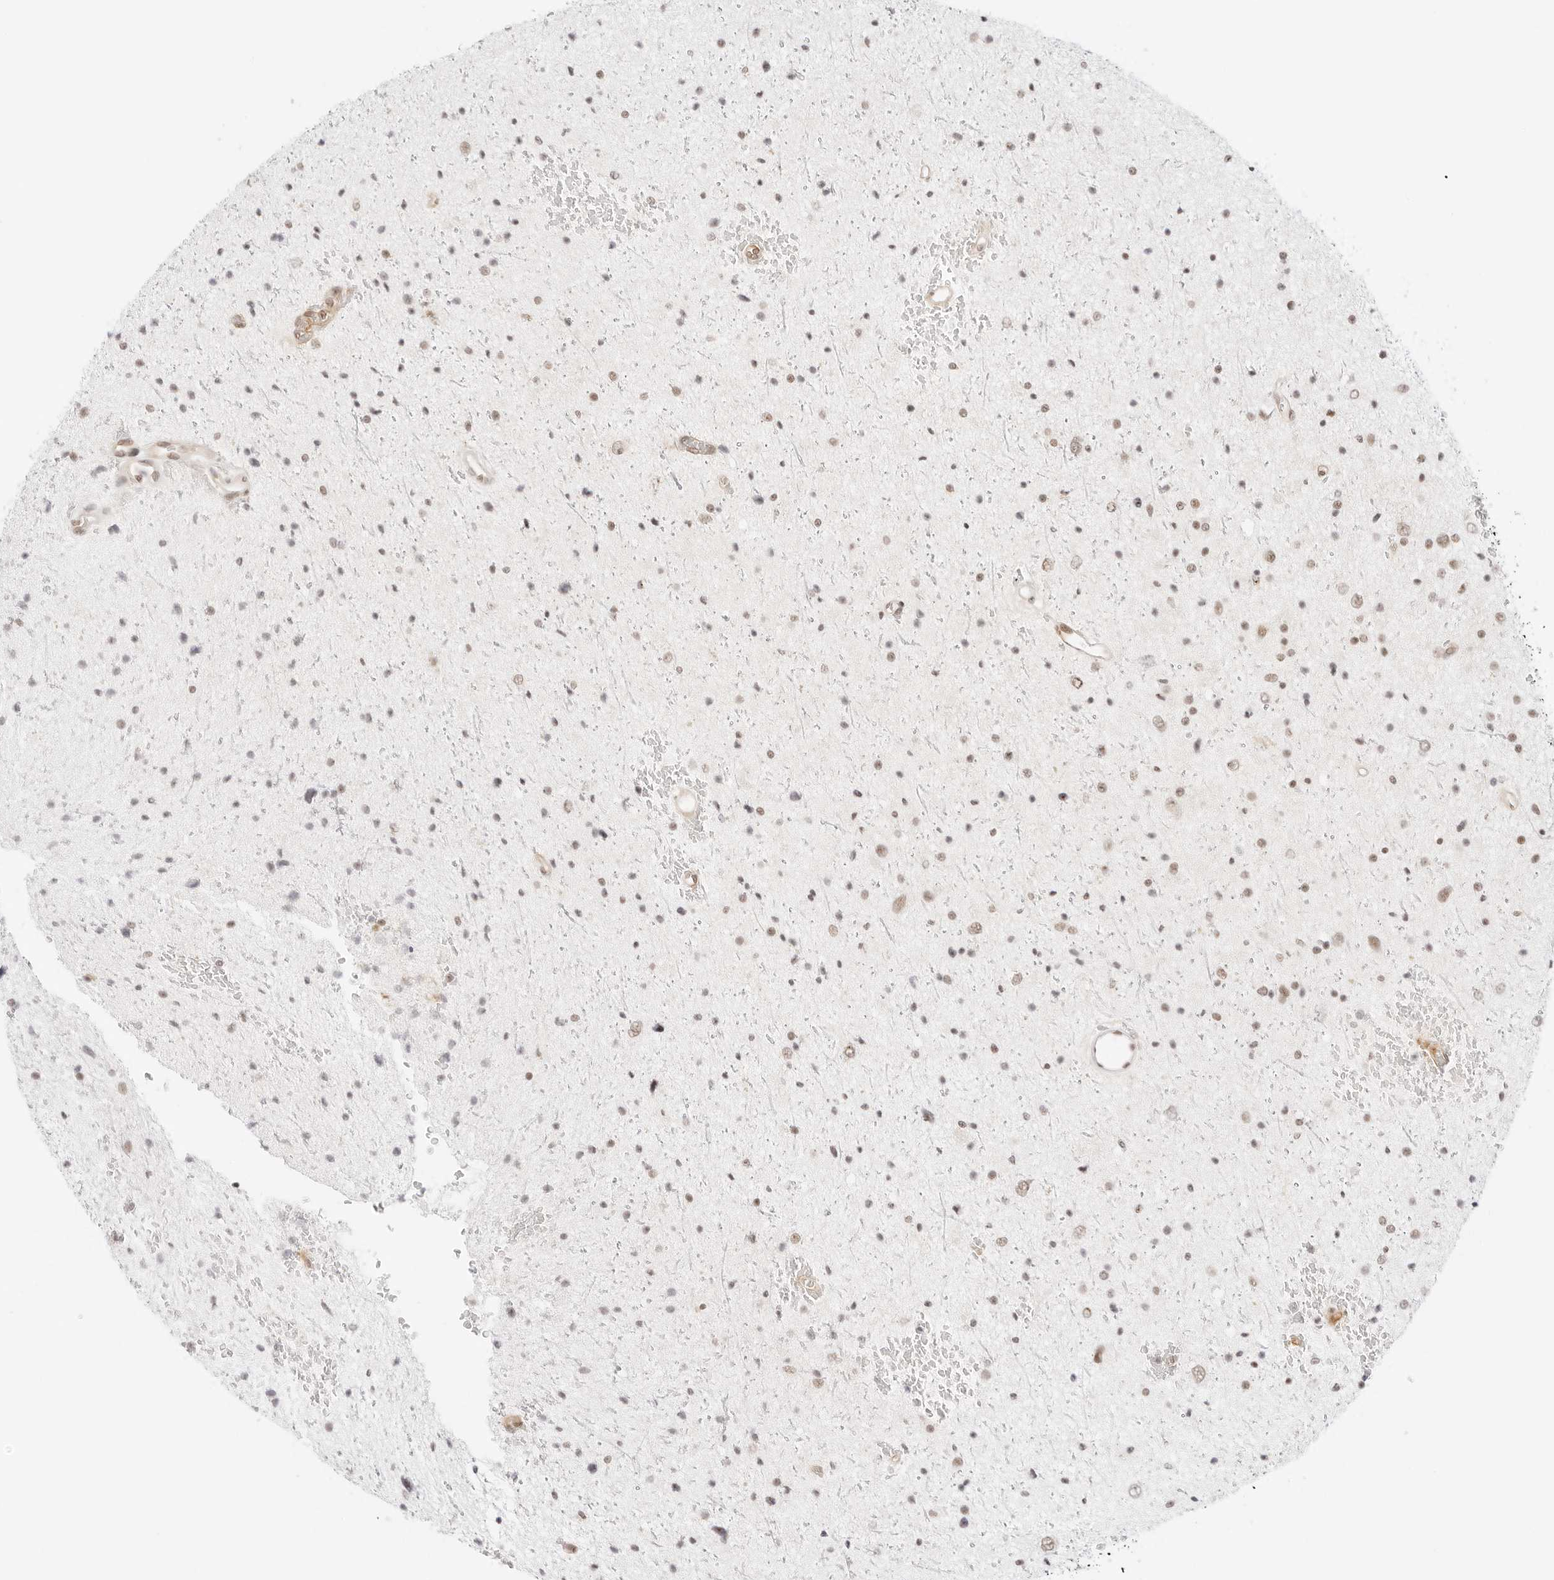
{"staining": {"intensity": "weak", "quantity": "<25%", "location": "nuclear"}, "tissue": "glioma", "cell_type": "Tumor cells", "image_type": "cancer", "snomed": [{"axis": "morphology", "description": "Glioma, malignant, Low grade"}, {"axis": "topography", "description": "Brain"}], "caption": "High magnification brightfield microscopy of low-grade glioma (malignant) stained with DAB (brown) and counterstained with hematoxylin (blue): tumor cells show no significant positivity. The staining was performed using DAB to visualize the protein expression in brown, while the nuclei were stained in blue with hematoxylin (Magnification: 20x).", "gene": "ITGA6", "patient": {"sex": "female", "age": 37}}